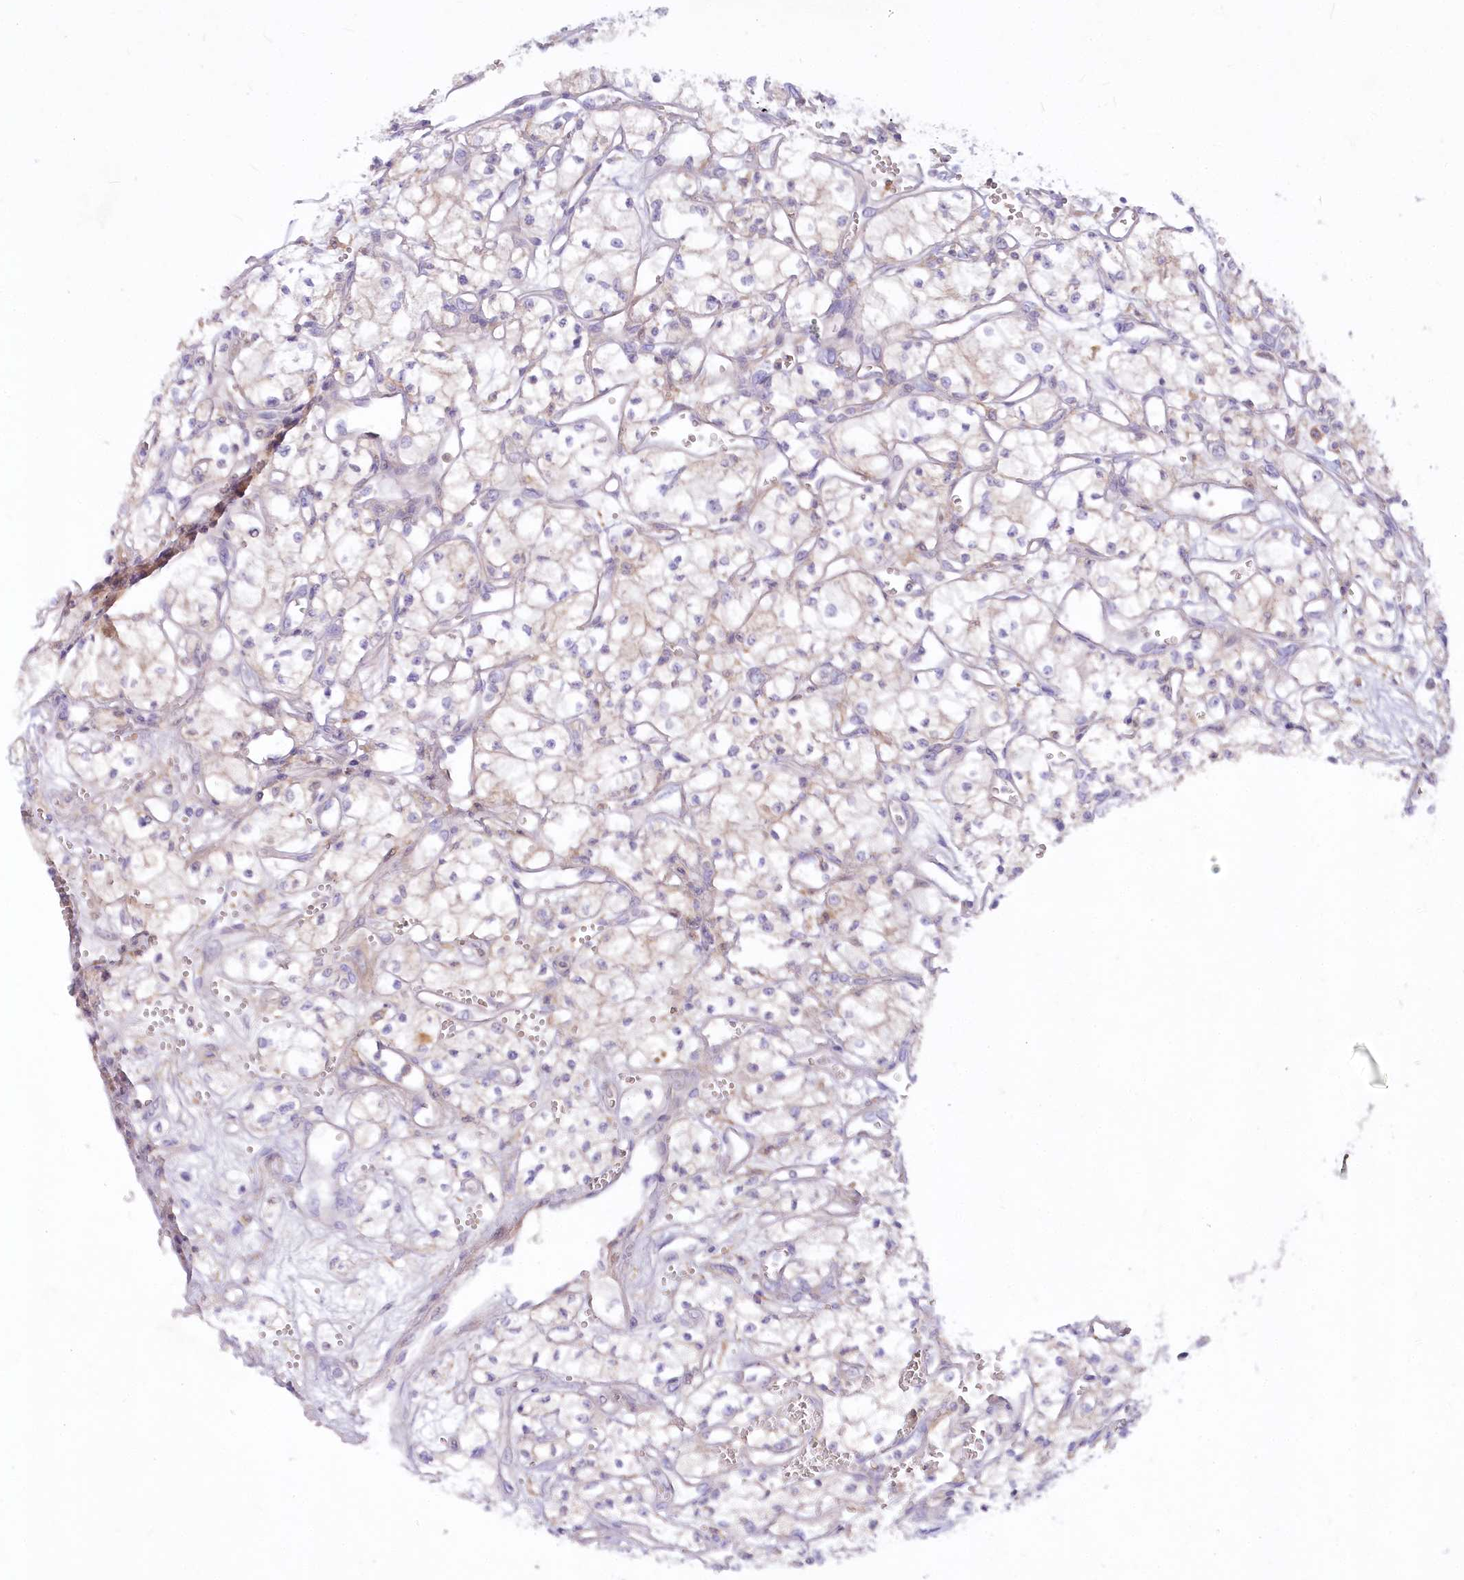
{"staining": {"intensity": "negative", "quantity": "none", "location": "none"}, "tissue": "renal cancer", "cell_type": "Tumor cells", "image_type": "cancer", "snomed": [{"axis": "morphology", "description": "Adenocarcinoma, NOS"}, {"axis": "topography", "description": "Kidney"}], "caption": "Tumor cells show no significant expression in renal cancer. Brightfield microscopy of immunohistochemistry (IHC) stained with DAB (brown) and hematoxylin (blue), captured at high magnification.", "gene": "EFHC2", "patient": {"sex": "male", "age": 59}}